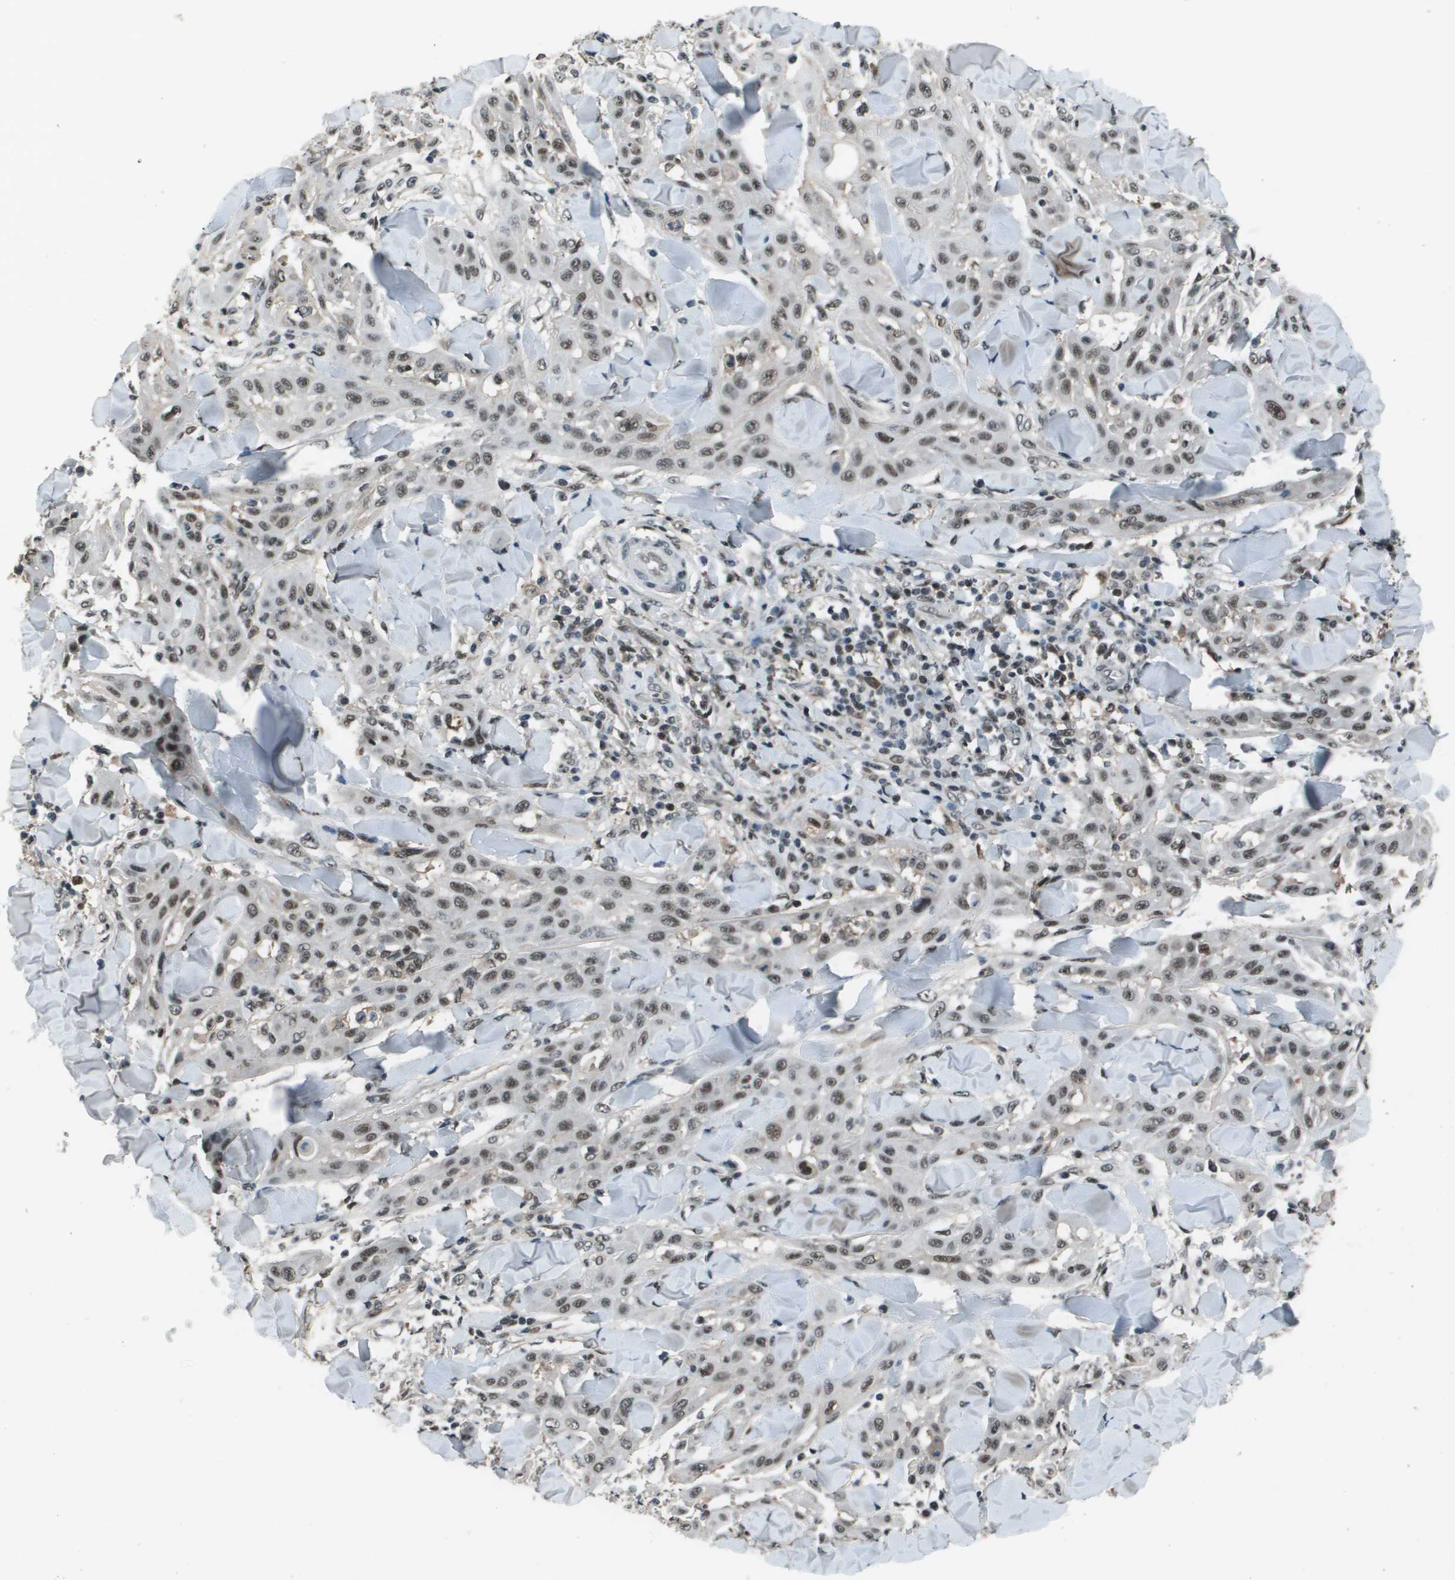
{"staining": {"intensity": "moderate", "quantity": ">75%", "location": "nuclear"}, "tissue": "skin cancer", "cell_type": "Tumor cells", "image_type": "cancer", "snomed": [{"axis": "morphology", "description": "Squamous cell carcinoma, NOS"}, {"axis": "topography", "description": "Skin"}], "caption": "Immunohistochemical staining of squamous cell carcinoma (skin) reveals medium levels of moderate nuclear protein expression in about >75% of tumor cells. (DAB (3,3'-diaminobenzidine) = brown stain, brightfield microscopy at high magnification).", "gene": "THRAP3", "patient": {"sex": "male", "age": 24}}